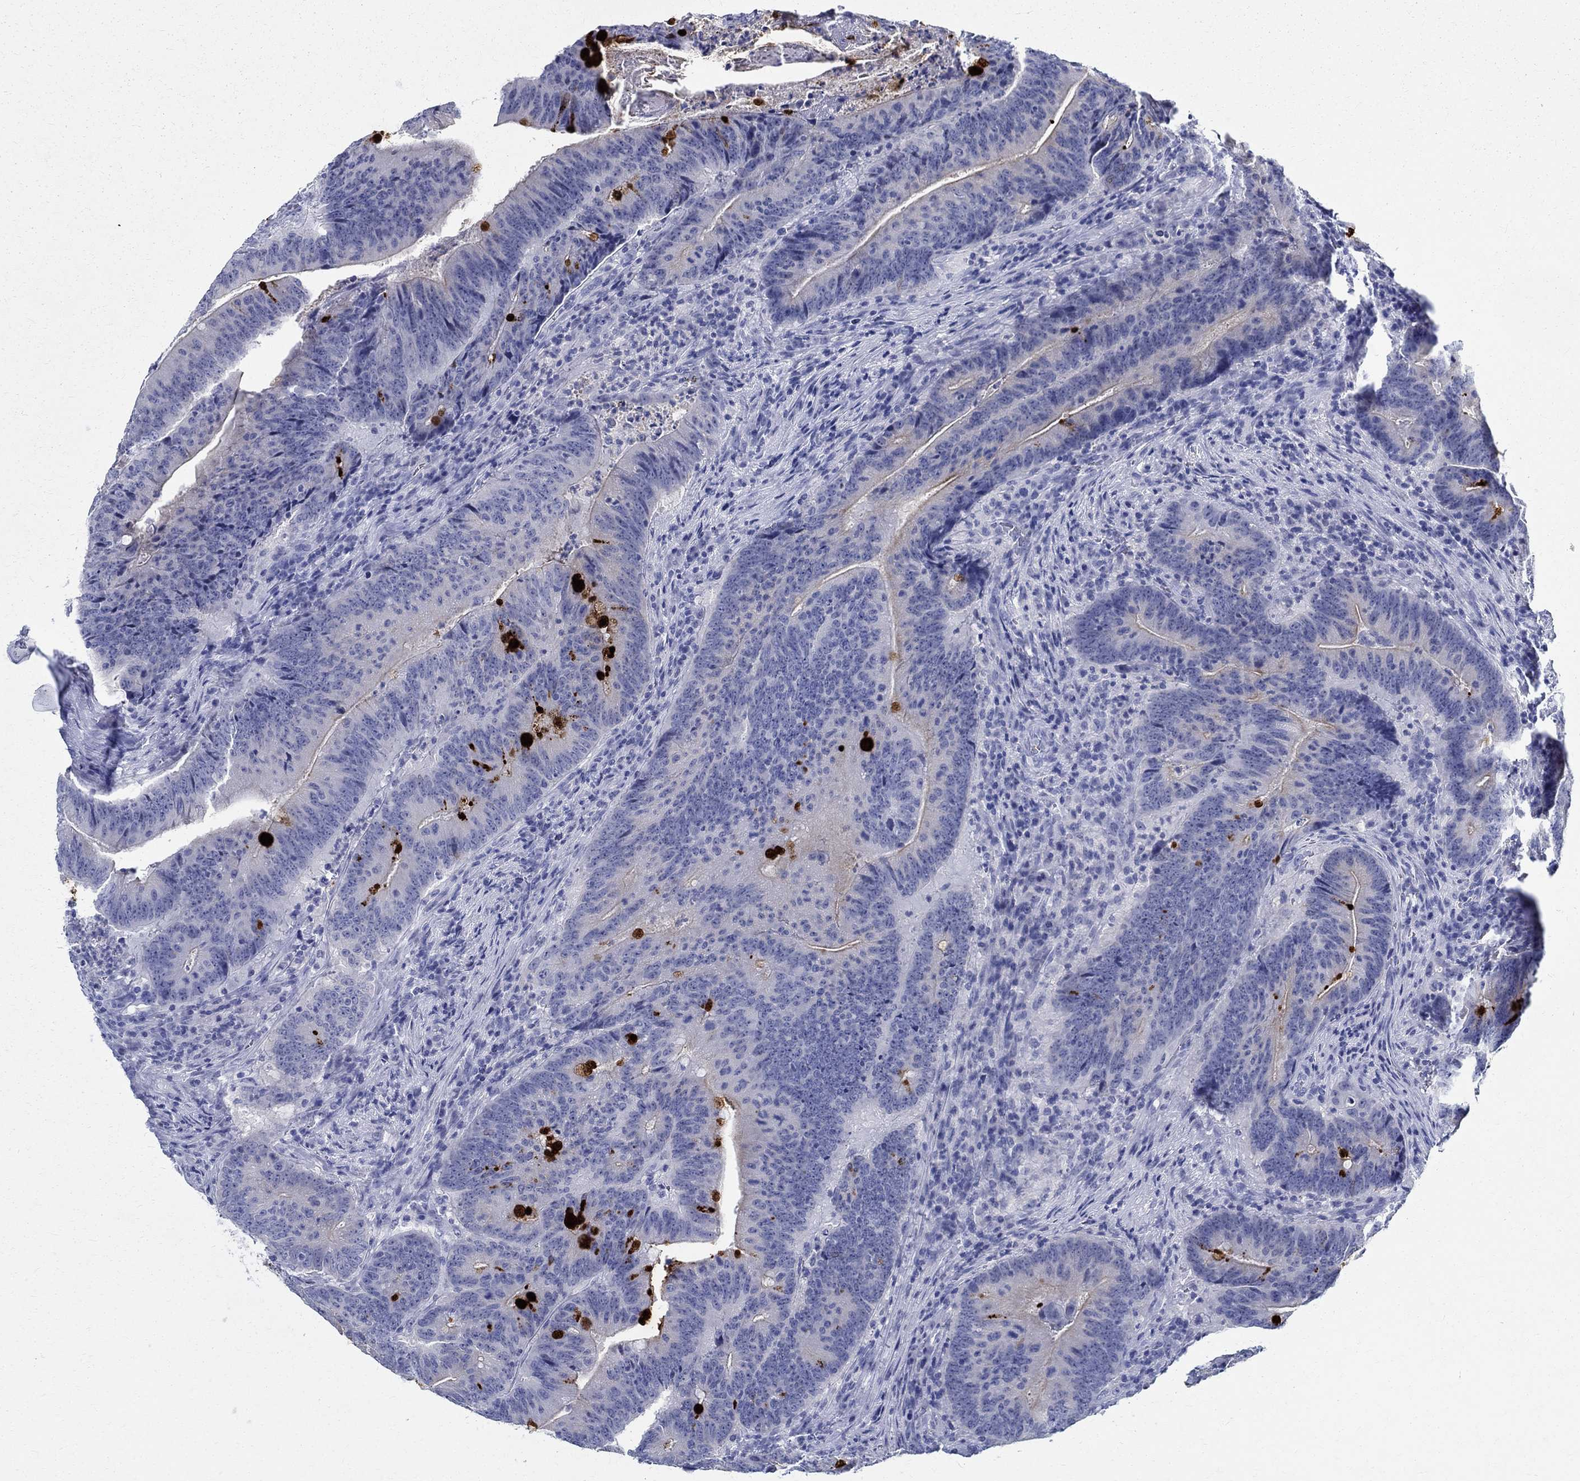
{"staining": {"intensity": "strong", "quantity": "<25%", "location": "cytoplasmic/membranous"}, "tissue": "colorectal cancer", "cell_type": "Tumor cells", "image_type": "cancer", "snomed": [{"axis": "morphology", "description": "Adenocarcinoma, NOS"}, {"axis": "topography", "description": "Colon"}], "caption": "Human adenocarcinoma (colorectal) stained with a protein marker demonstrates strong staining in tumor cells.", "gene": "BSPRY", "patient": {"sex": "female", "age": 87}}